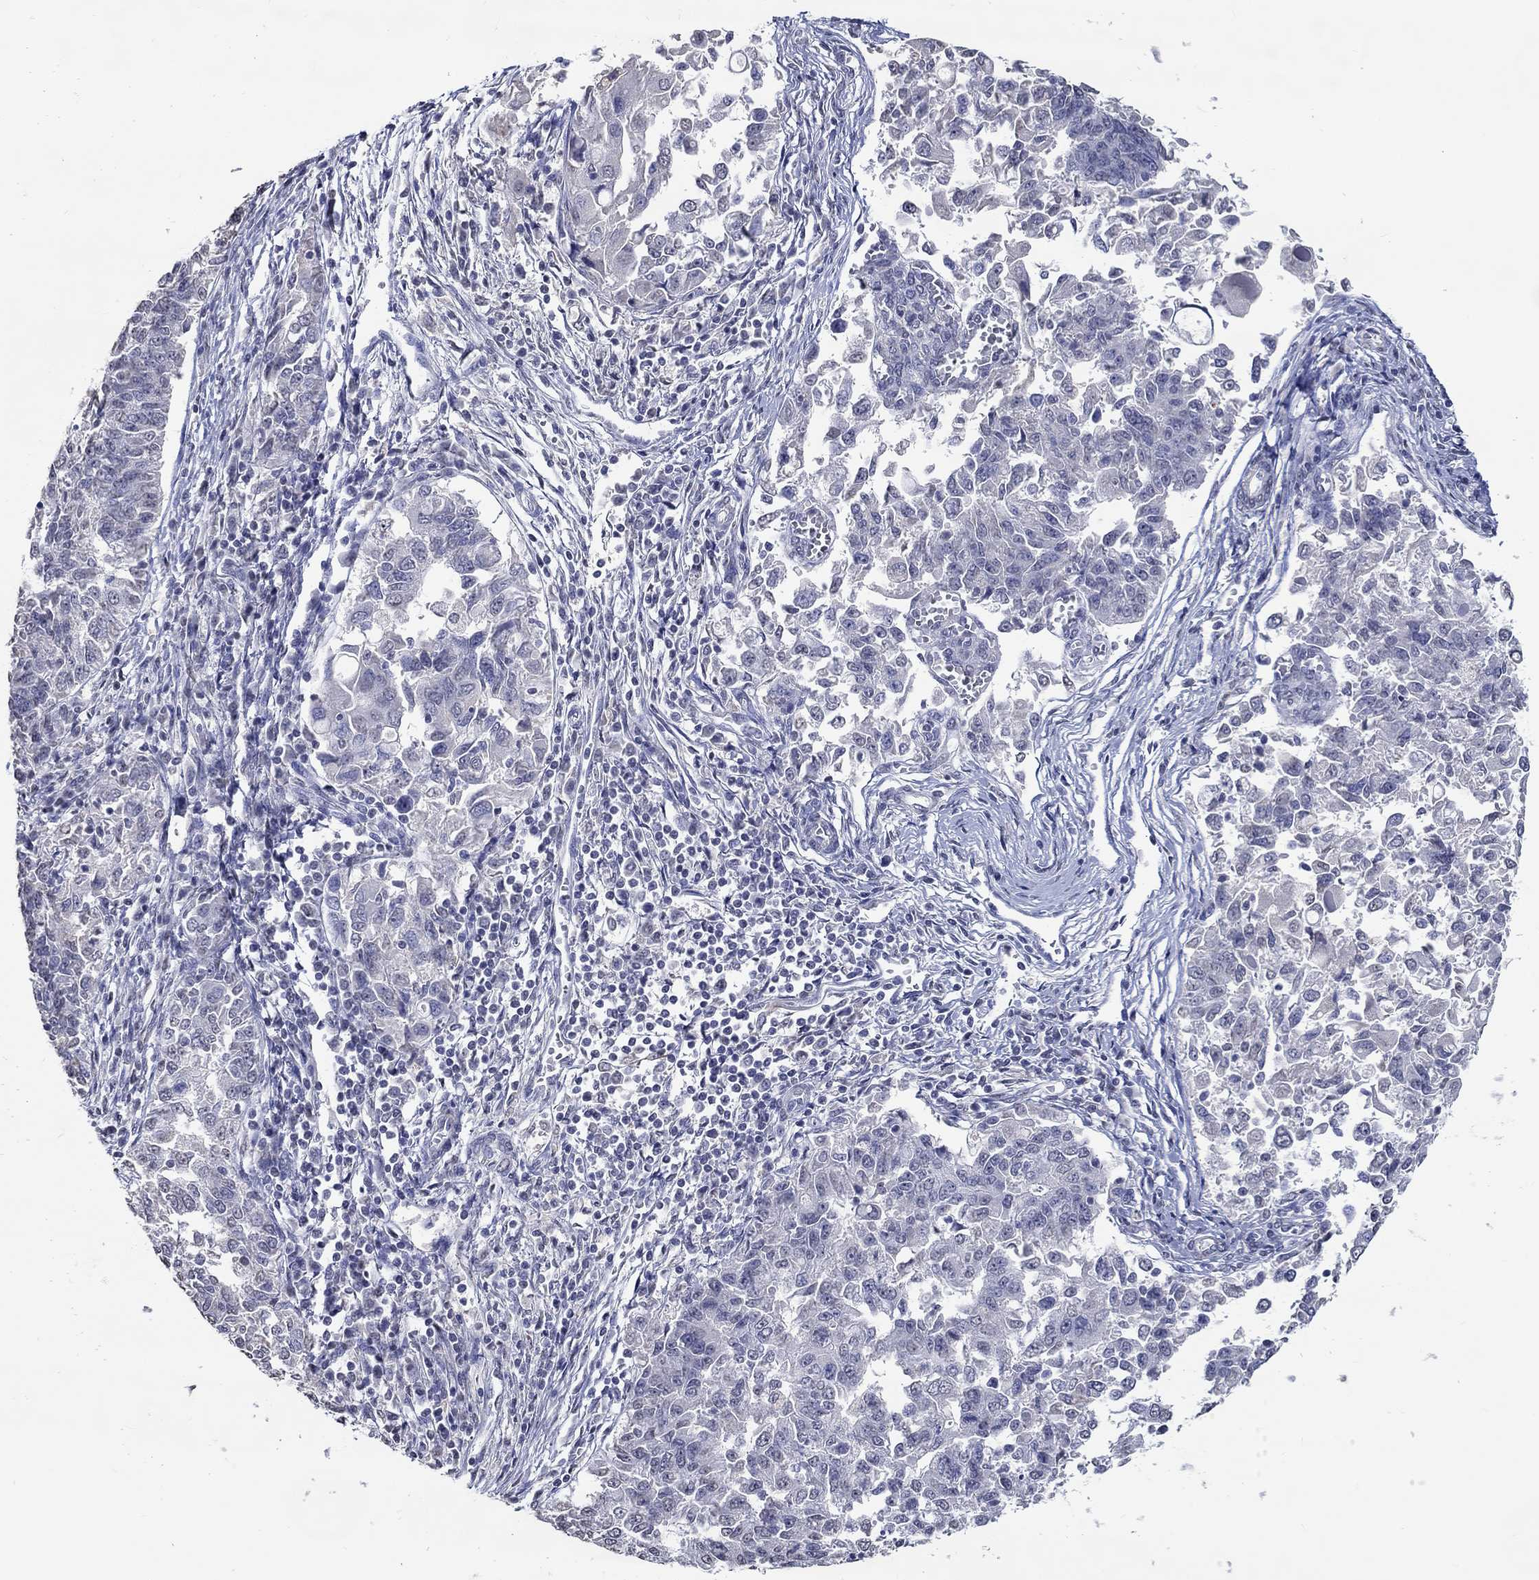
{"staining": {"intensity": "negative", "quantity": "none", "location": "none"}, "tissue": "endometrial cancer", "cell_type": "Tumor cells", "image_type": "cancer", "snomed": [{"axis": "morphology", "description": "Adenocarcinoma, NOS"}, {"axis": "topography", "description": "Endometrium"}], "caption": "Endometrial cancer was stained to show a protein in brown. There is no significant positivity in tumor cells.", "gene": "PDE1B", "patient": {"sex": "female", "age": 43}}